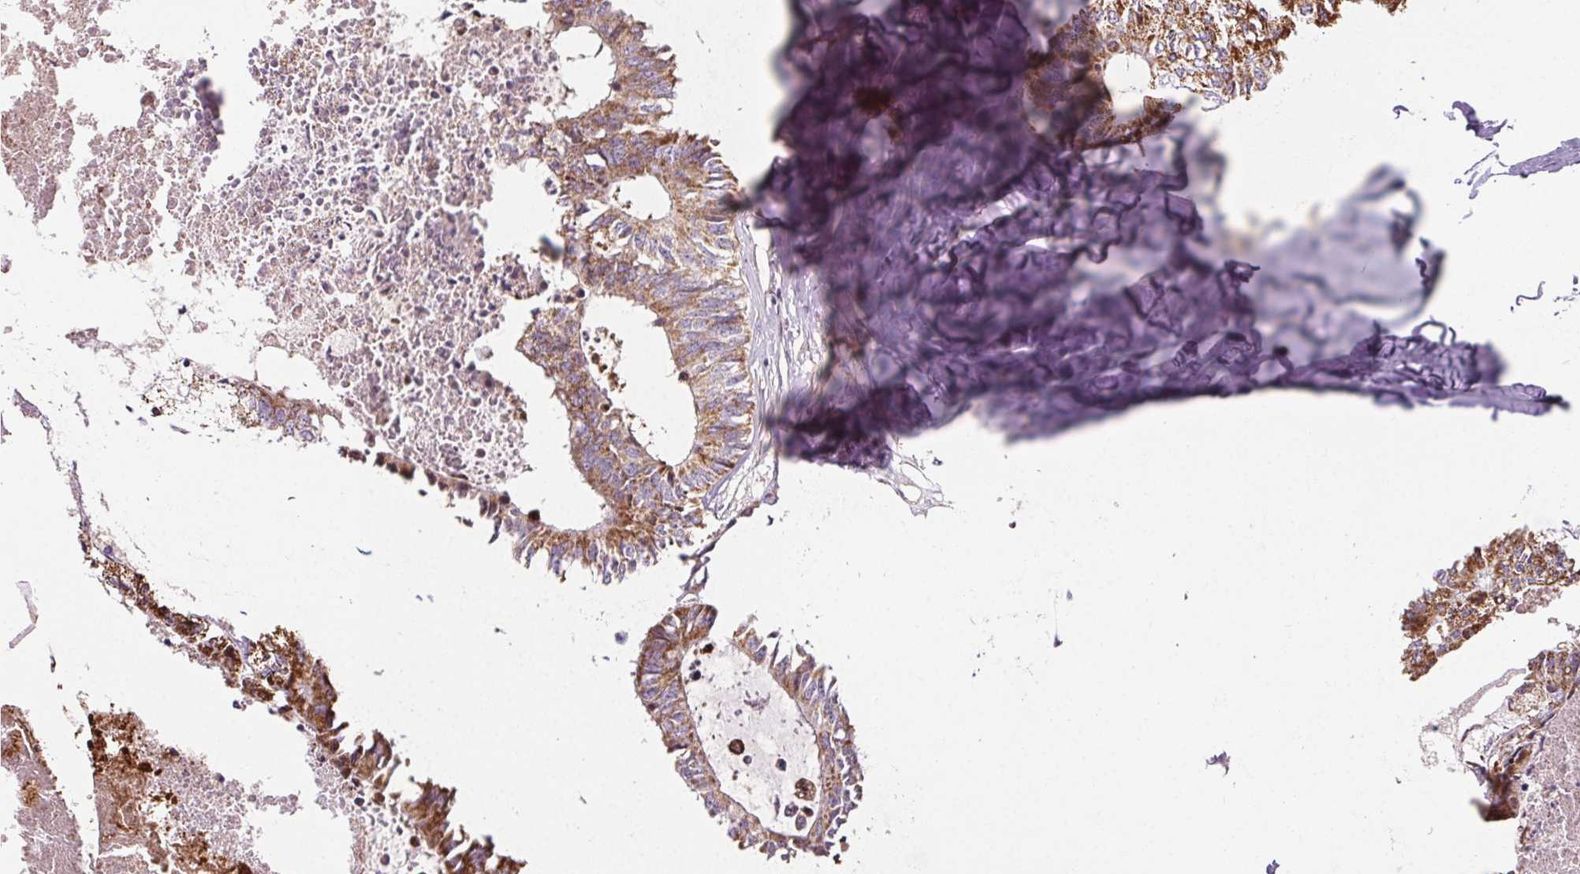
{"staining": {"intensity": "strong", "quantity": ">75%", "location": "cytoplasmic/membranous"}, "tissue": "colorectal cancer", "cell_type": "Tumor cells", "image_type": "cancer", "snomed": [{"axis": "morphology", "description": "Adenocarcinoma, NOS"}, {"axis": "topography", "description": "Colon"}, {"axis": "topography", "description": "Rectum"}], "caption": "Human adenocarcinoma (colorectal) stained with a brown dye exhibits strong cytoplasmic/membranous positive expression in approximately >75% of tumor cells.", "gene": "SUCLA2", "patient": {"sex": "male", "age": 57}}